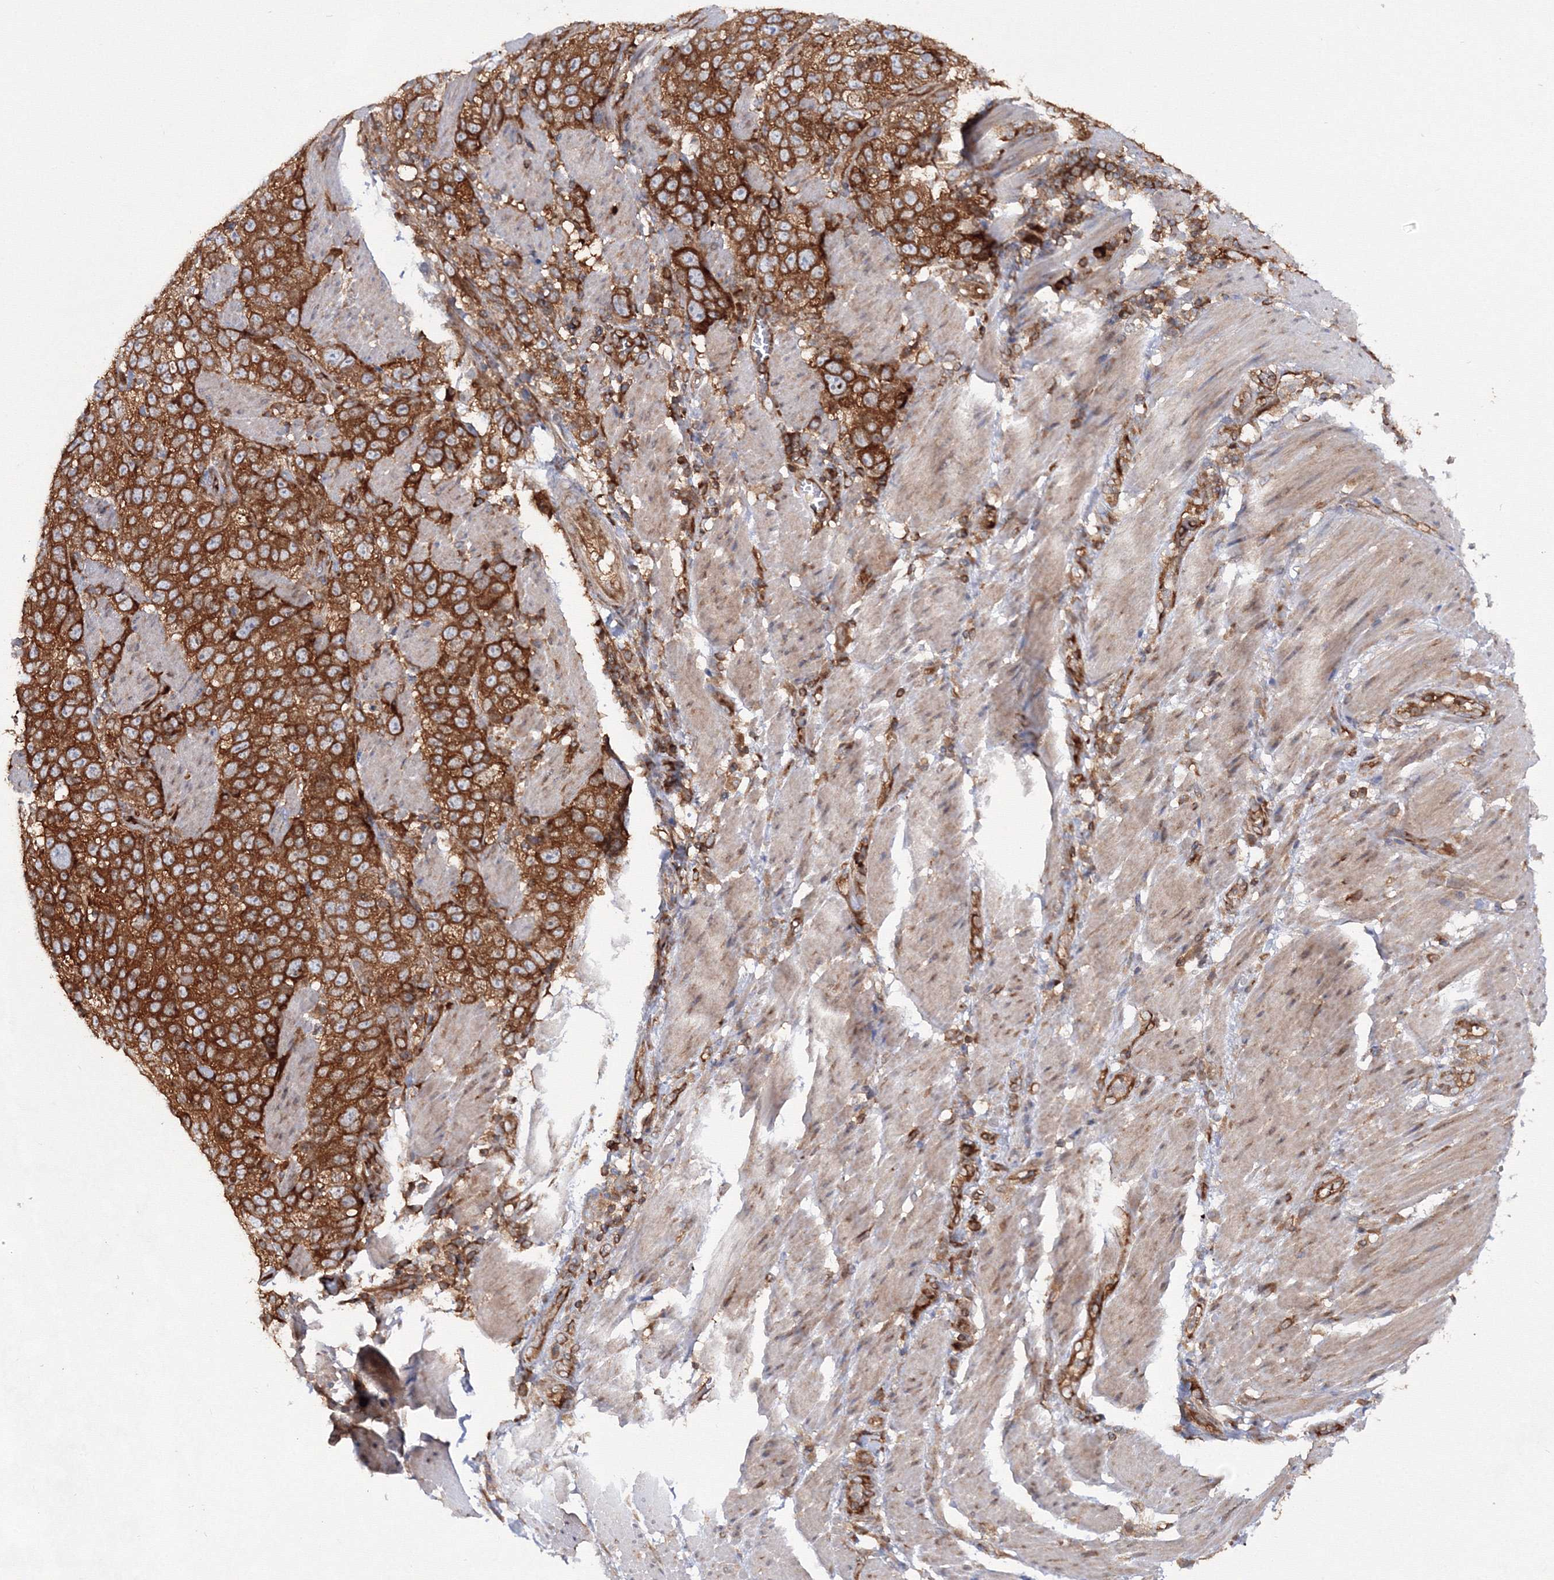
{"staining": {"intensity": "strong", "quantity": ">75%", "location": "cytoplasmic/membranous"}, "tissue": "stomach cancer", "cell_type": "Tumor cells", "image_type": "cancer", "snomed": [{"axis": "morphology", "description": "Adenocarcinoma, NOS"}, {"axis": "topography", "description": "Stomach"}], "caption": "This is a photomicrograph of immunohistochemistry staining of stomach cancer (adenocarcinoma), which shows strong positivity in the cytoplasmic/membranous of tumor cells.", "gene": "HARS1", "patient": {"sex": "male", "age": 48}}